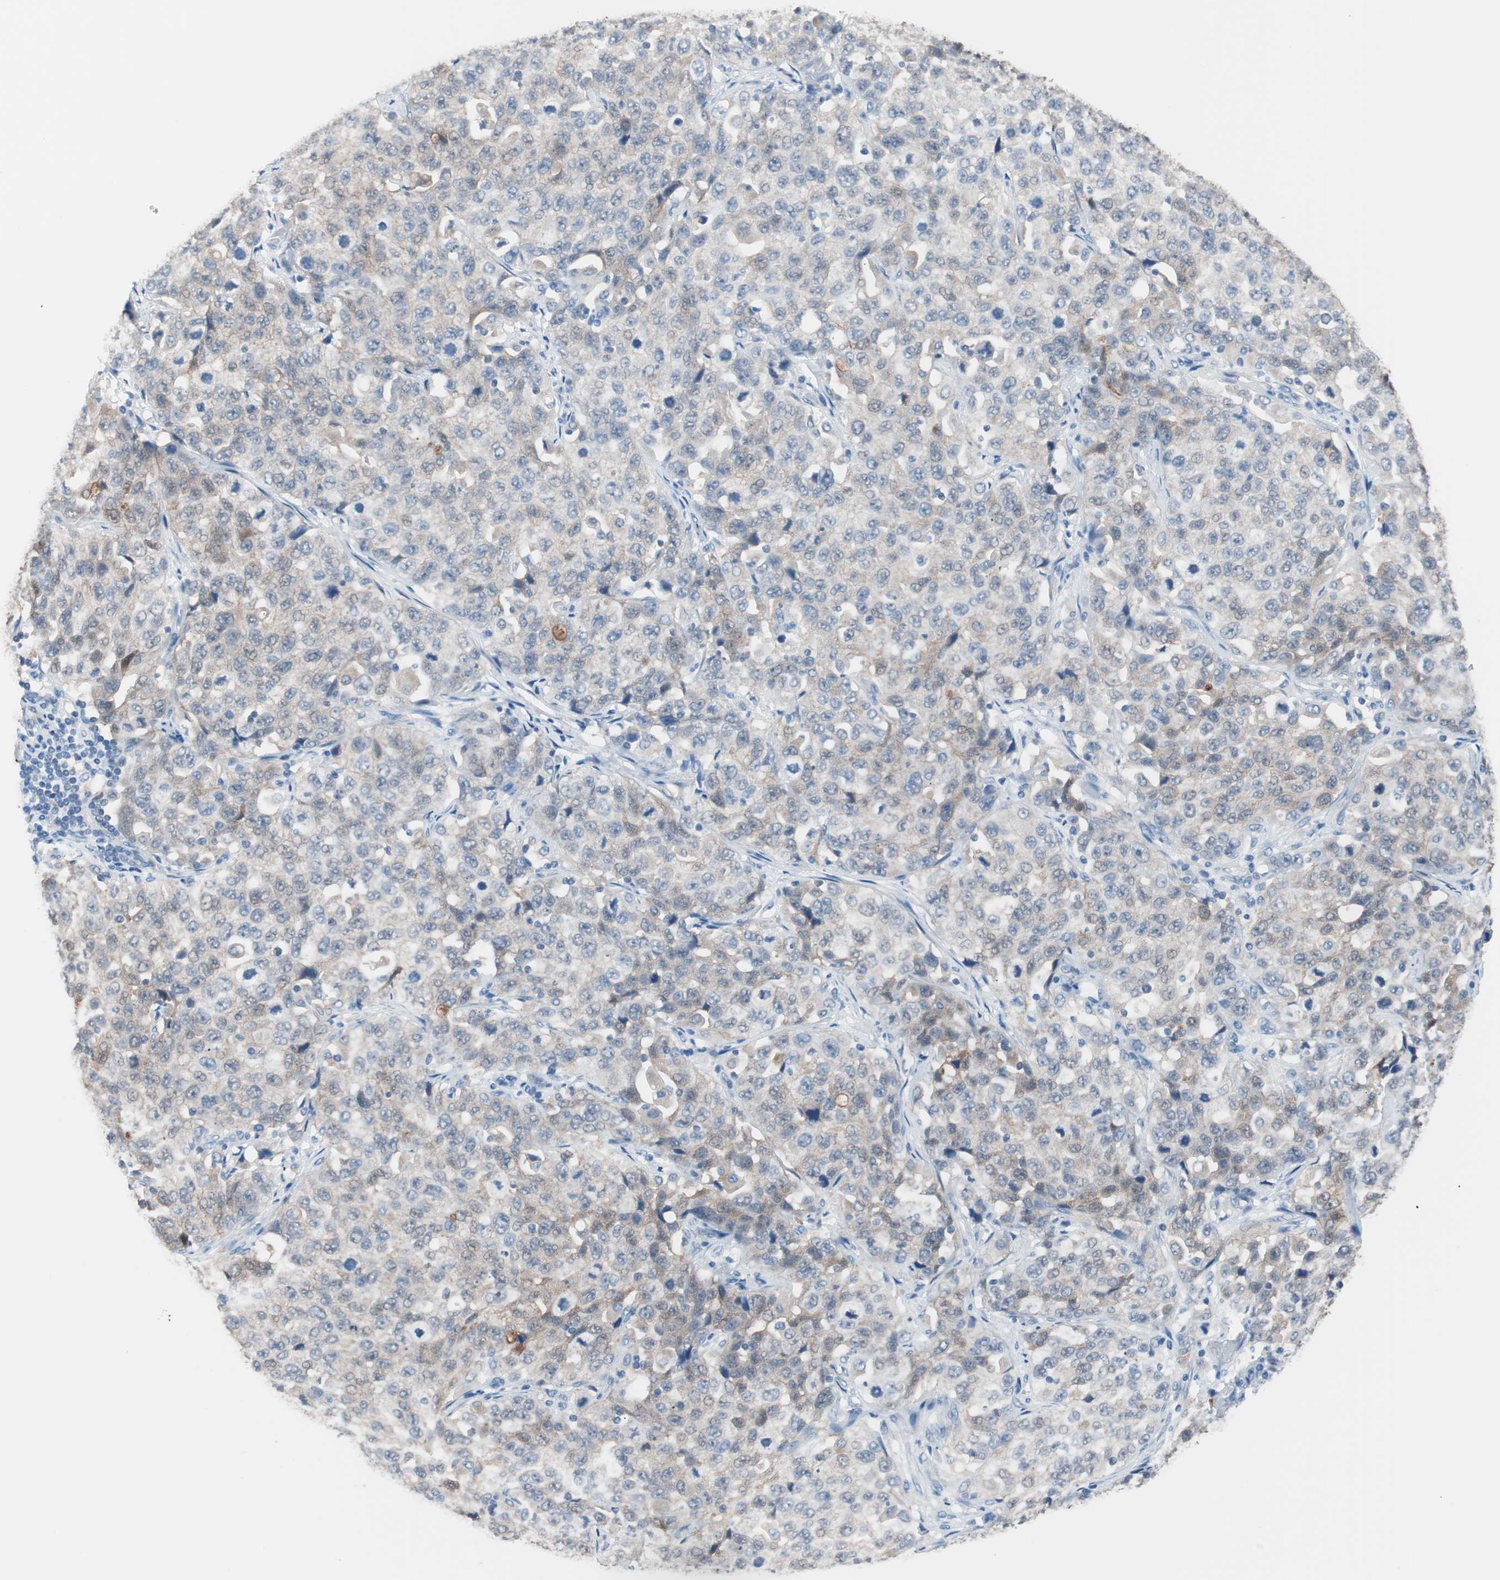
{"staining": {"intensity": "moderate", "quantity": "25%-75%", "location": "cytoplasmic/membranous"}, "tissue": "stomach cancer", "cell_type": "Tumor cells", "image_type": "cancer", "snomed": [{"axis": "morphology", "description": "Normal tissue, NOS"}, {"axis": "morphology", "description": "Adenocarcinoma, NOS"}, {"axis": "topography", "description": "Stomach"}], "caption": "This photomicrograph displays immunohistochemistry staining of adenocarcinoma (stomach), with medium moderate cytoplasmic/membranous expression in about 25%-75% of tumor cells.", "gene": "VIL1", "patient": {"sex": "male", "age": 48}}